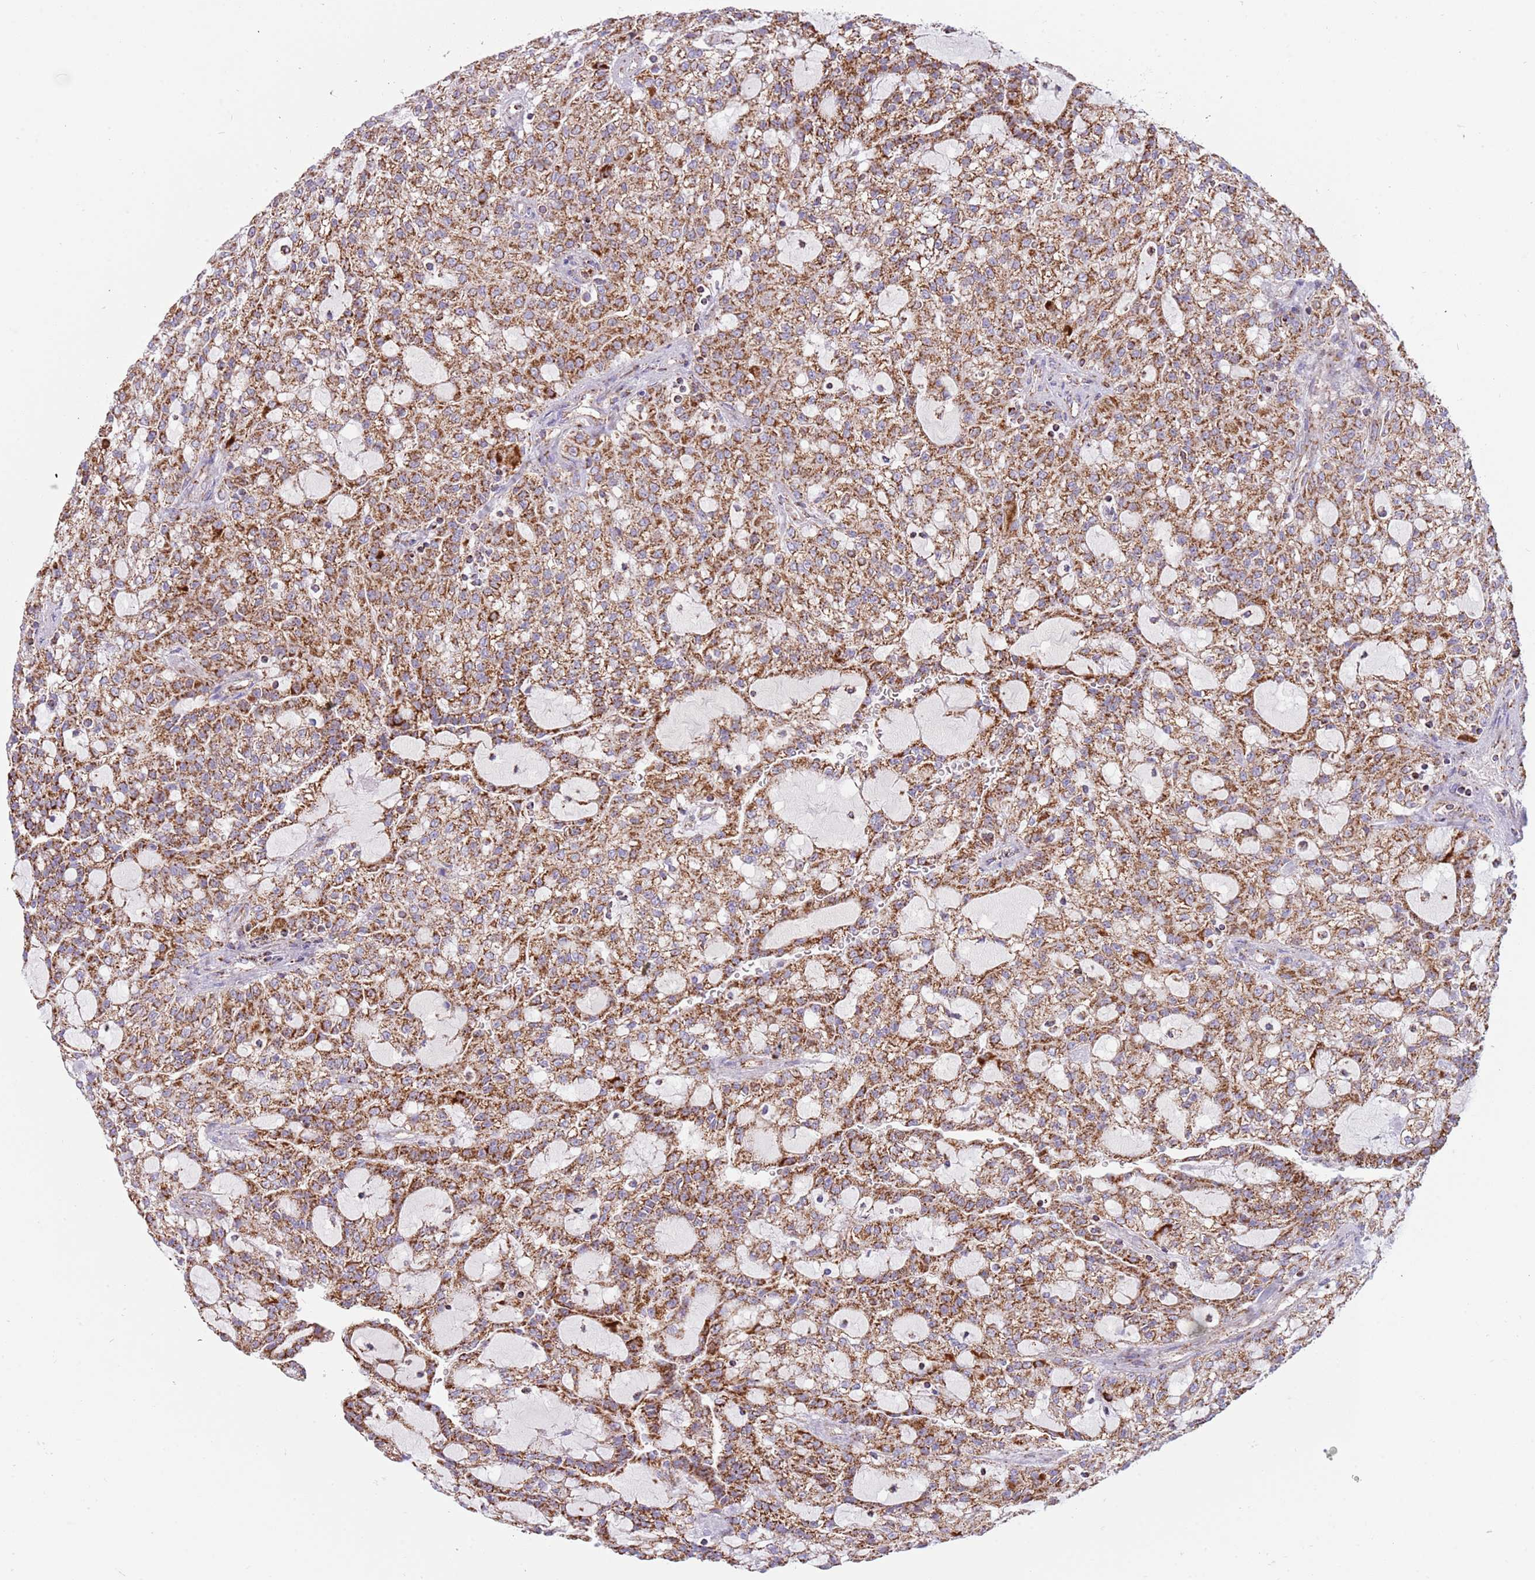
{"staining": {"intensity": "moderate", "quantity": ">75%", "location": "cytoplasmic/membranous"}, "tissue": "renal cancer", "cell_type": "Tumor cells", "image_type": "cancer", "snomed": [{"axis": "morphology", "description": "Adenocarcinoma, NOS"}, {"axis": "topography", "description": "Kidney"}], "caption": "Tumor cells show medium levels of moderate cytoplasmic/membranous staining in about >75% of cells in renal adenocarcinoma.", "gene": "LHX6", "patient": {"sex": "male", "age": 63}}